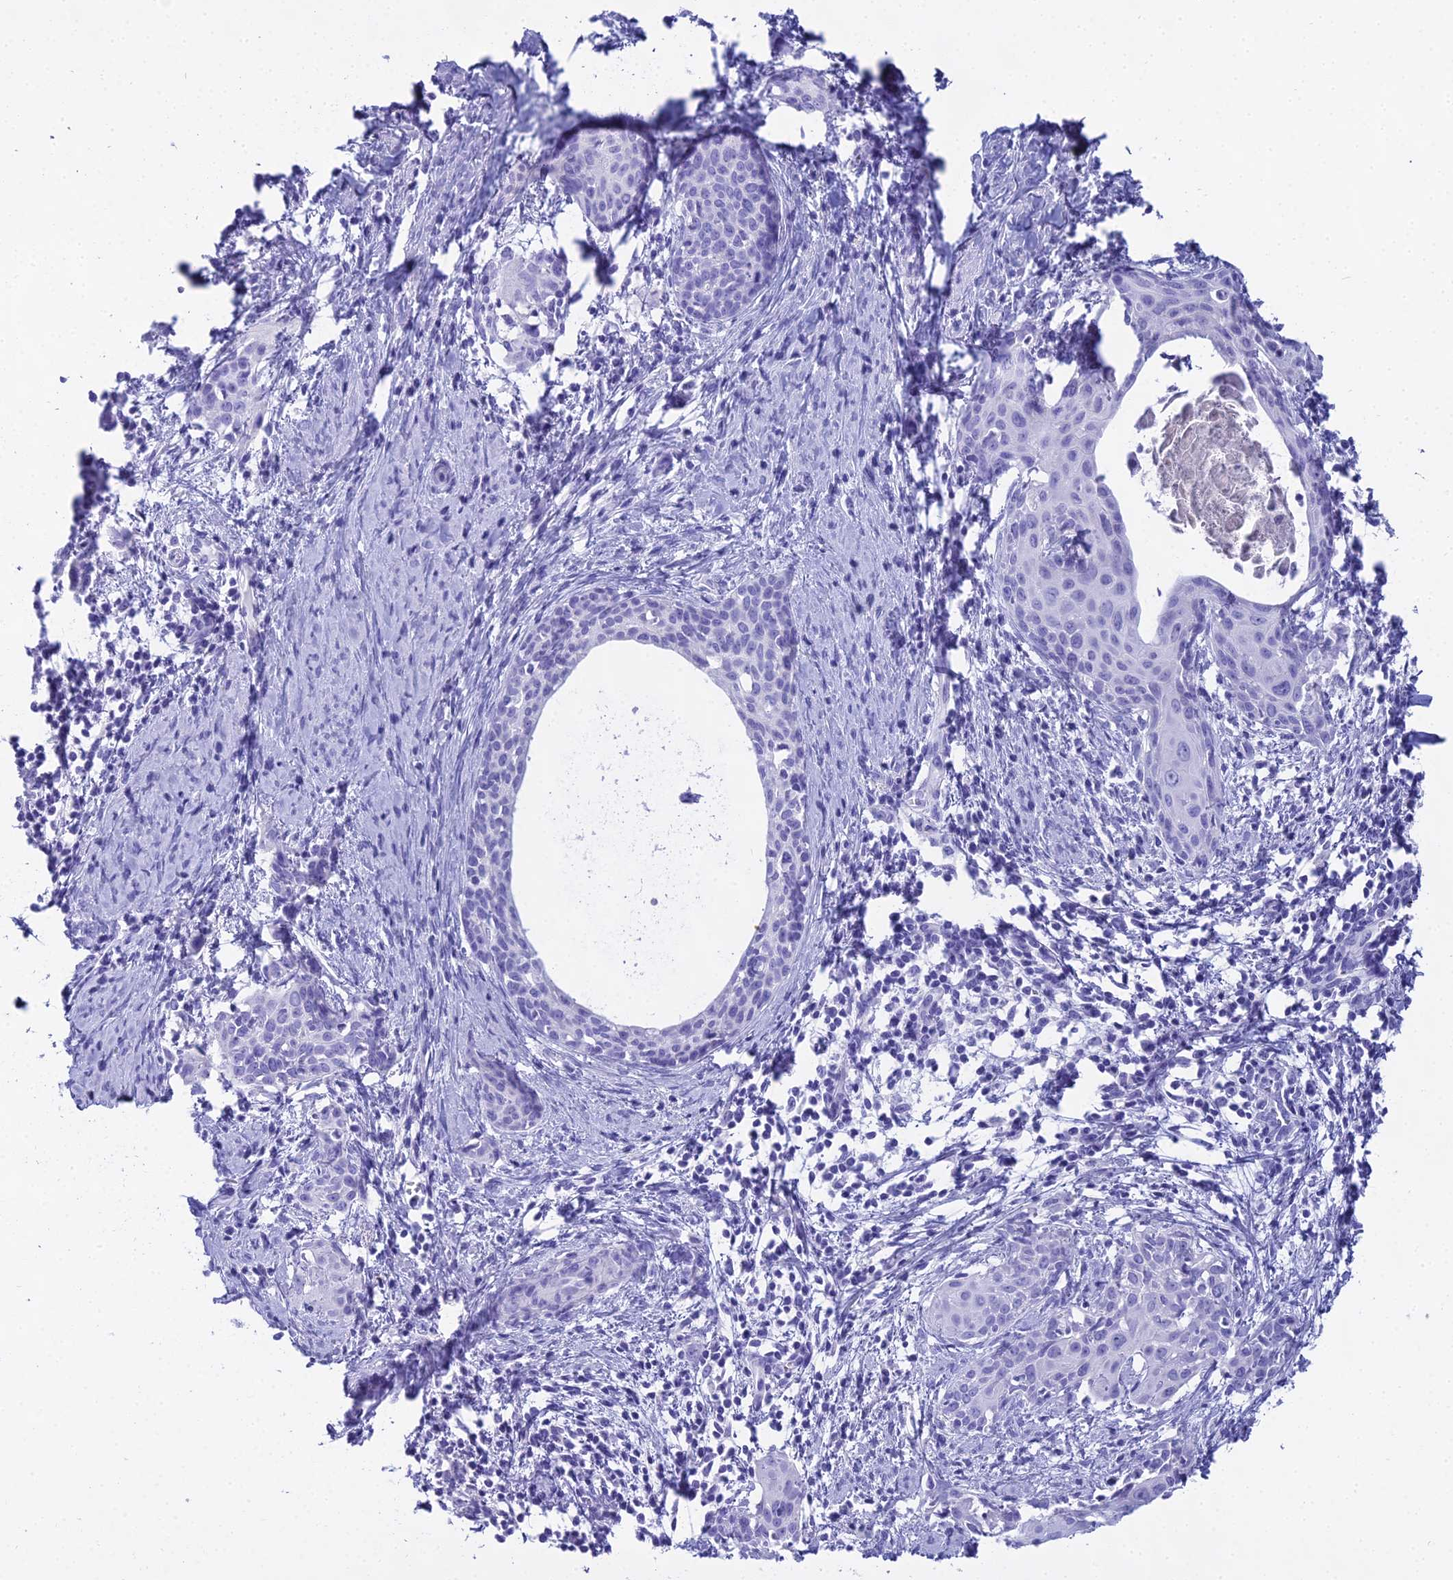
{"staining": {"intensity": "negative", "quantity": "none", "location": "none"}, "tissue": "cervical cancer", "cell_type": "Tumor cells", "image_type": "cancer", "snomed": [{"axis": "morphology", "description": "Squamous cell carcinoma, NOS"}, {"axis": "topography", "description": "Cervix"}], "caption": "Tumor cells show no significant expression in cervical cancer. (DAB (3,3'-diaminobenzidine) IHC, high magnification).", "gene": "CGB2", "patient": {"sex": "female", "age": 52}}